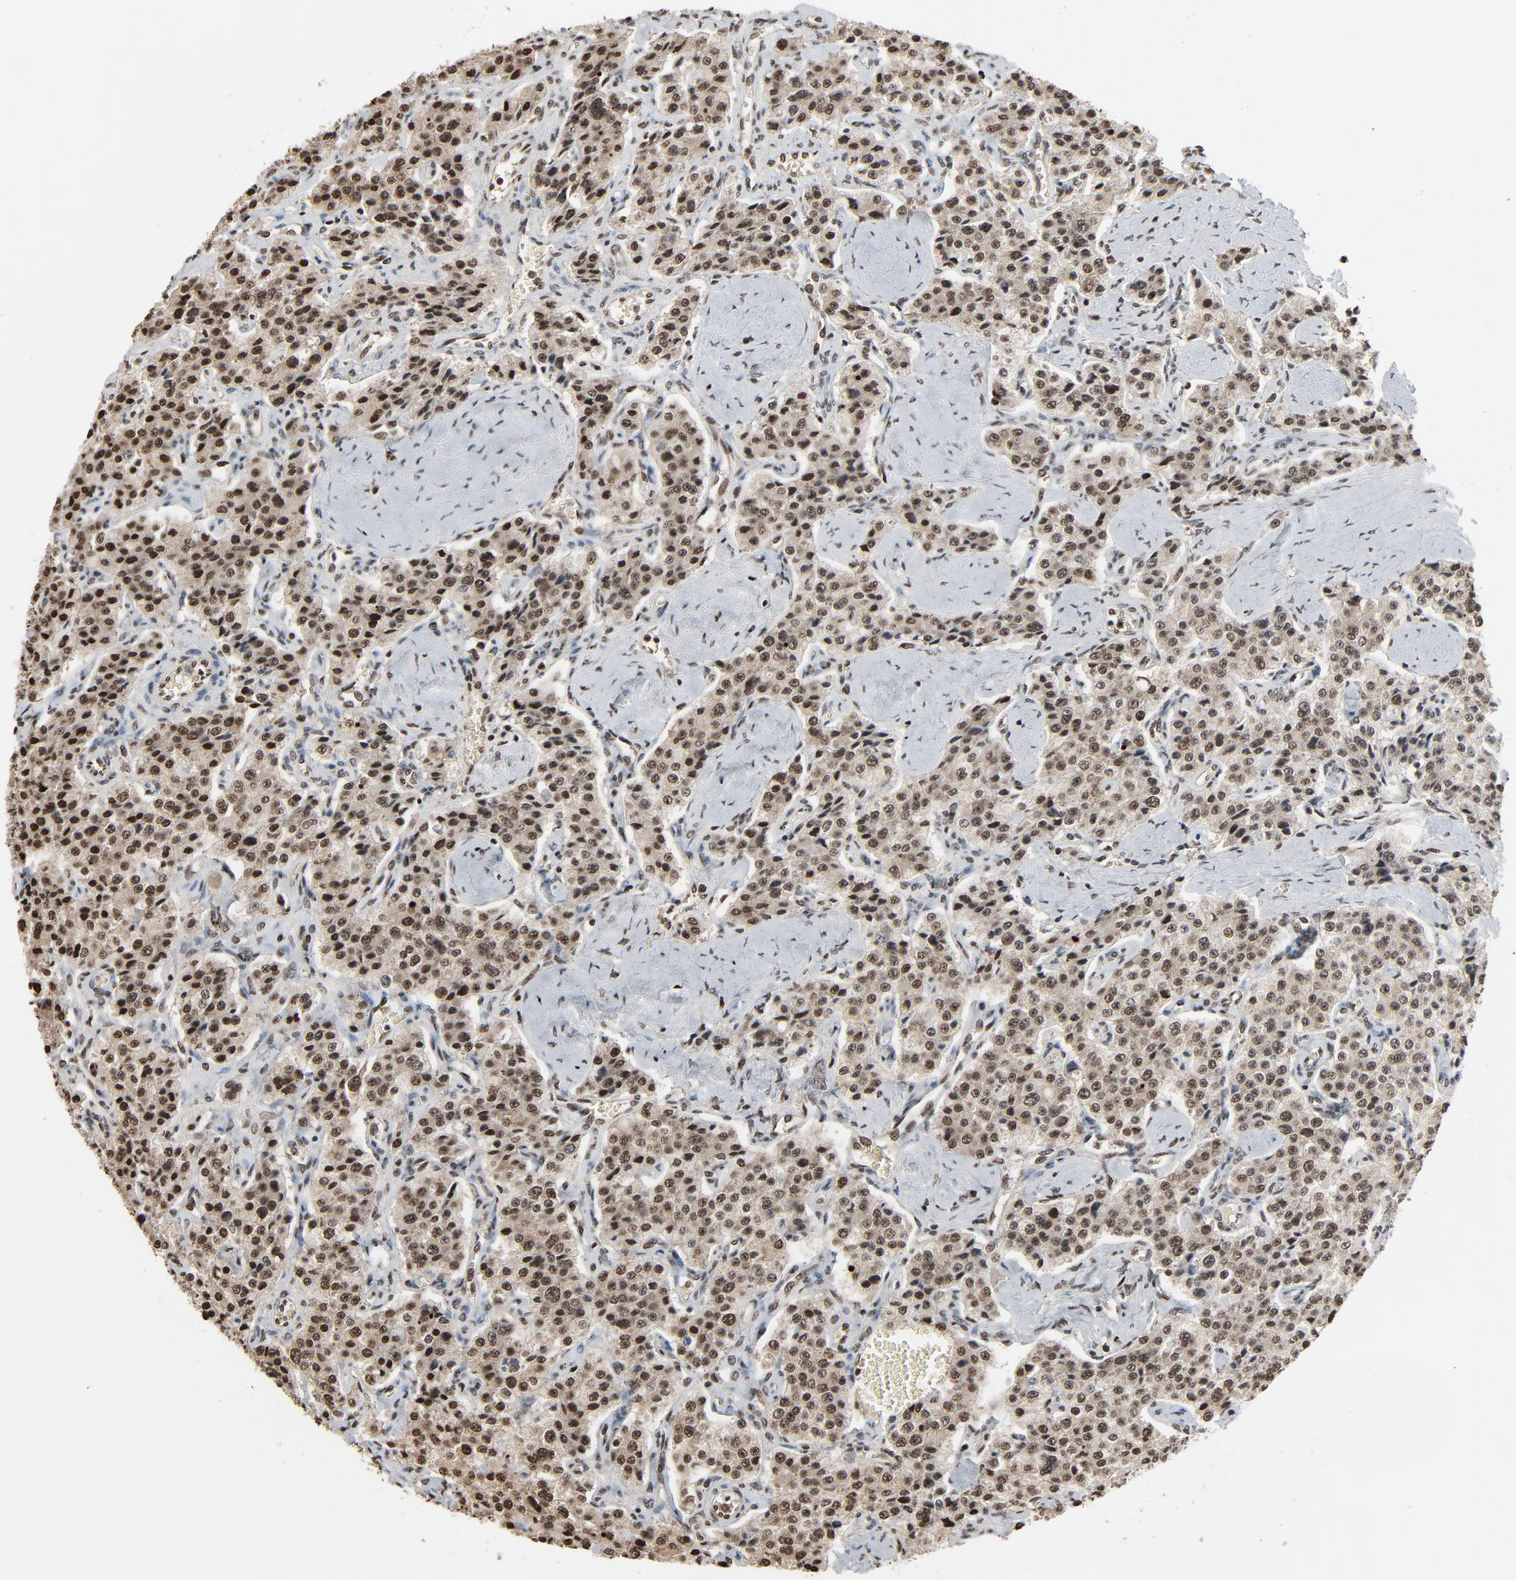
{"staining": {"intensity": "strong", "quantity": ">75%", "location": "cytoplasmic/membranous,nuclear"}, "tissue": "carcinoid", "cell_type": "Tumor cells", "image_type": "cancer", "snomed": [{"axis": "morphology", "description": "Carcinoid, malignant, NOS"}, {"axis": "topography", "description": "Small intestine"}], "caption": "Brown immunohistochemical staining in human malignant carcinoid reveals strong cytoplasmic/membranous and nuclear expression in about >75% of tumor cells. (IHC, brightfield microscopy, high magnification).", "gene": "MEIS2", "patient": {"sex": "male", "age": 52}}